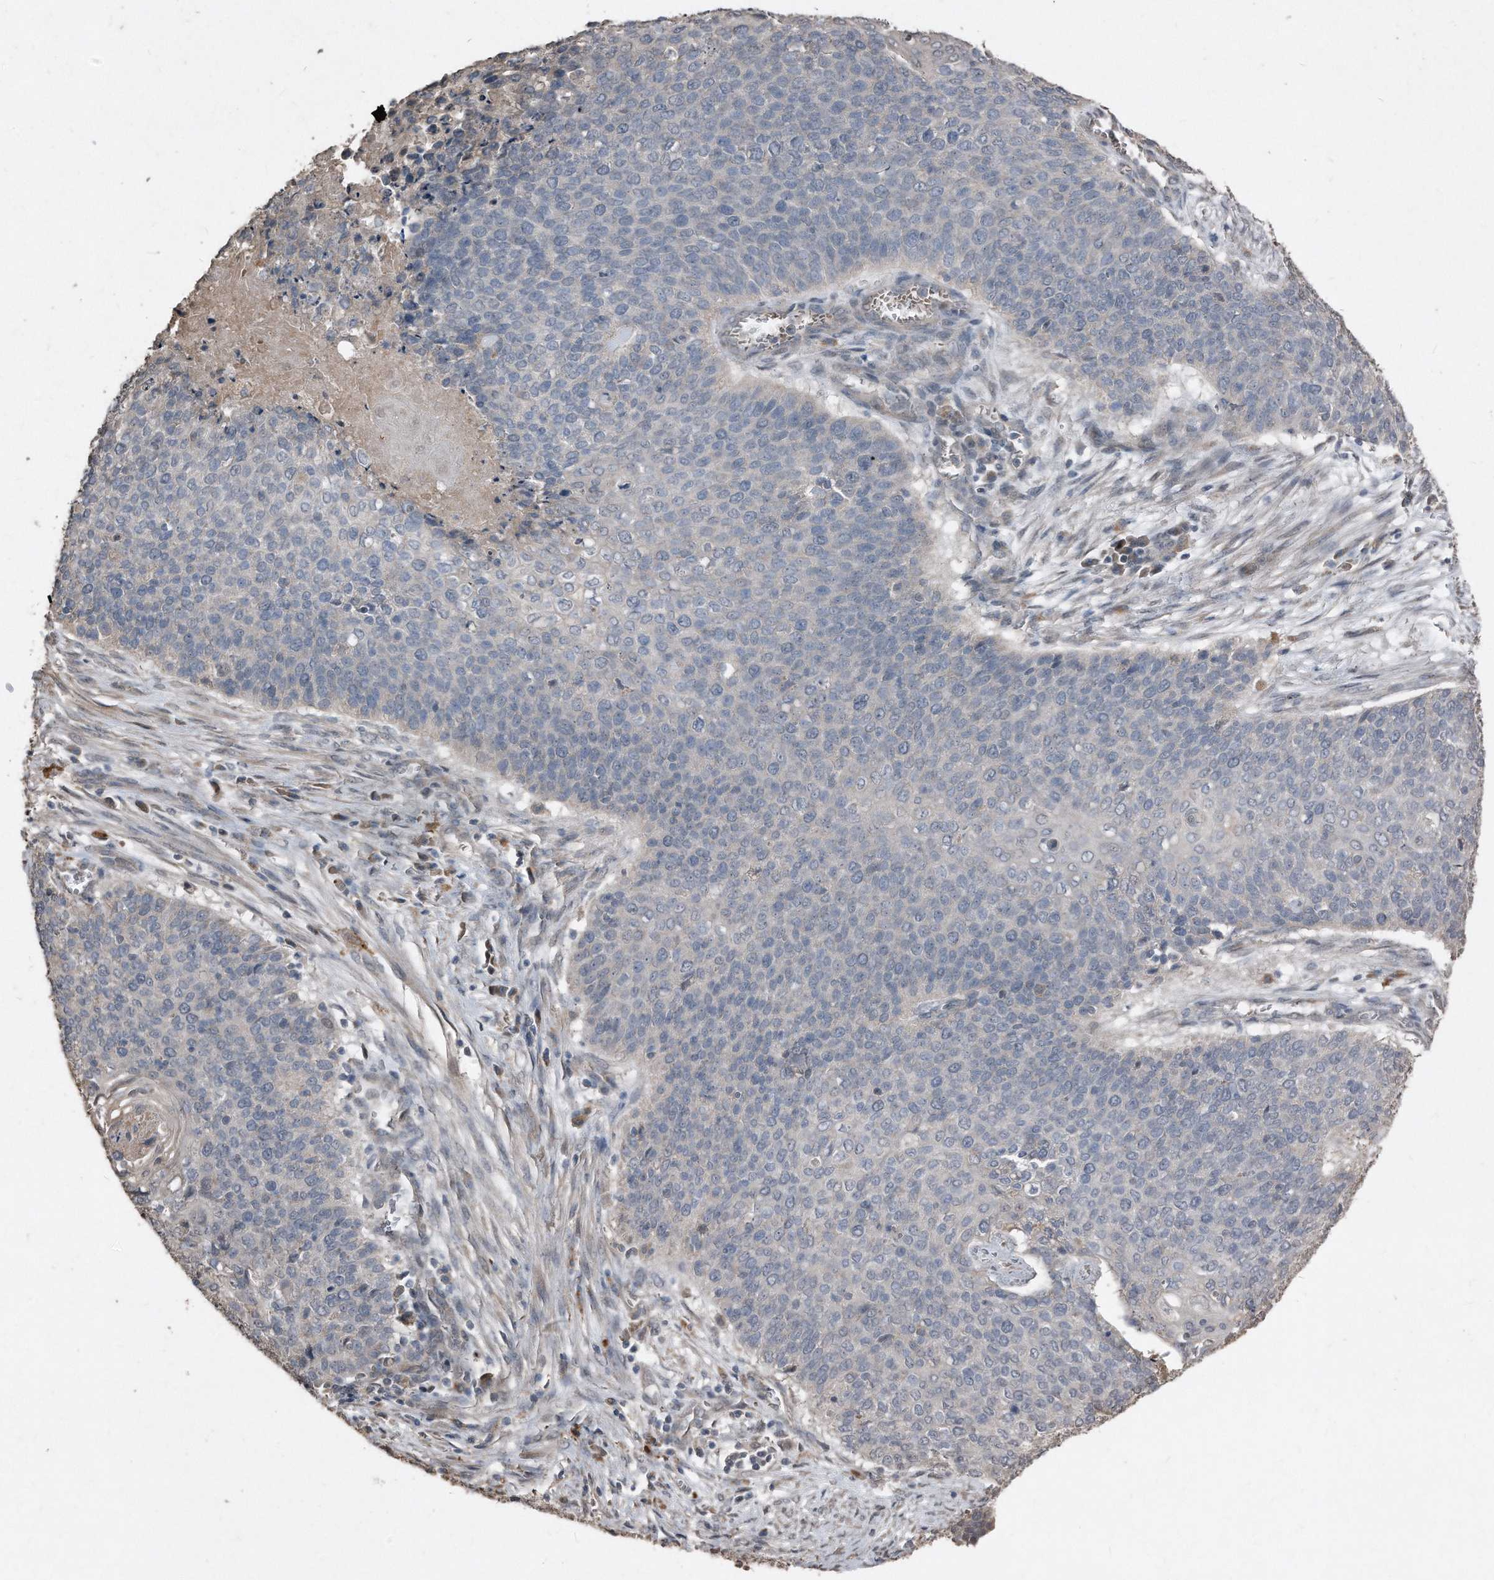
{"staining": {"intensity": "negative", "quantity": "none", "location": "none"}, "tissue": "cervical cancer", "cell_type": "Tumor cells", "image_type": "cancer", "snomed": [{"axis": "morphology", "description": "Squamous cell carcinoma, NOS"}, {"axis": "topography", "description": "Cervix"}], "caption": "An immunohistochemistry (IHC) image of cervical squamous cell carcinoma is shown. There is no staining in tumor cells of cervical squamous cell carcinoma.", "gene": "ANKRD10", "patient": {"sex": "female", "age": 39}}